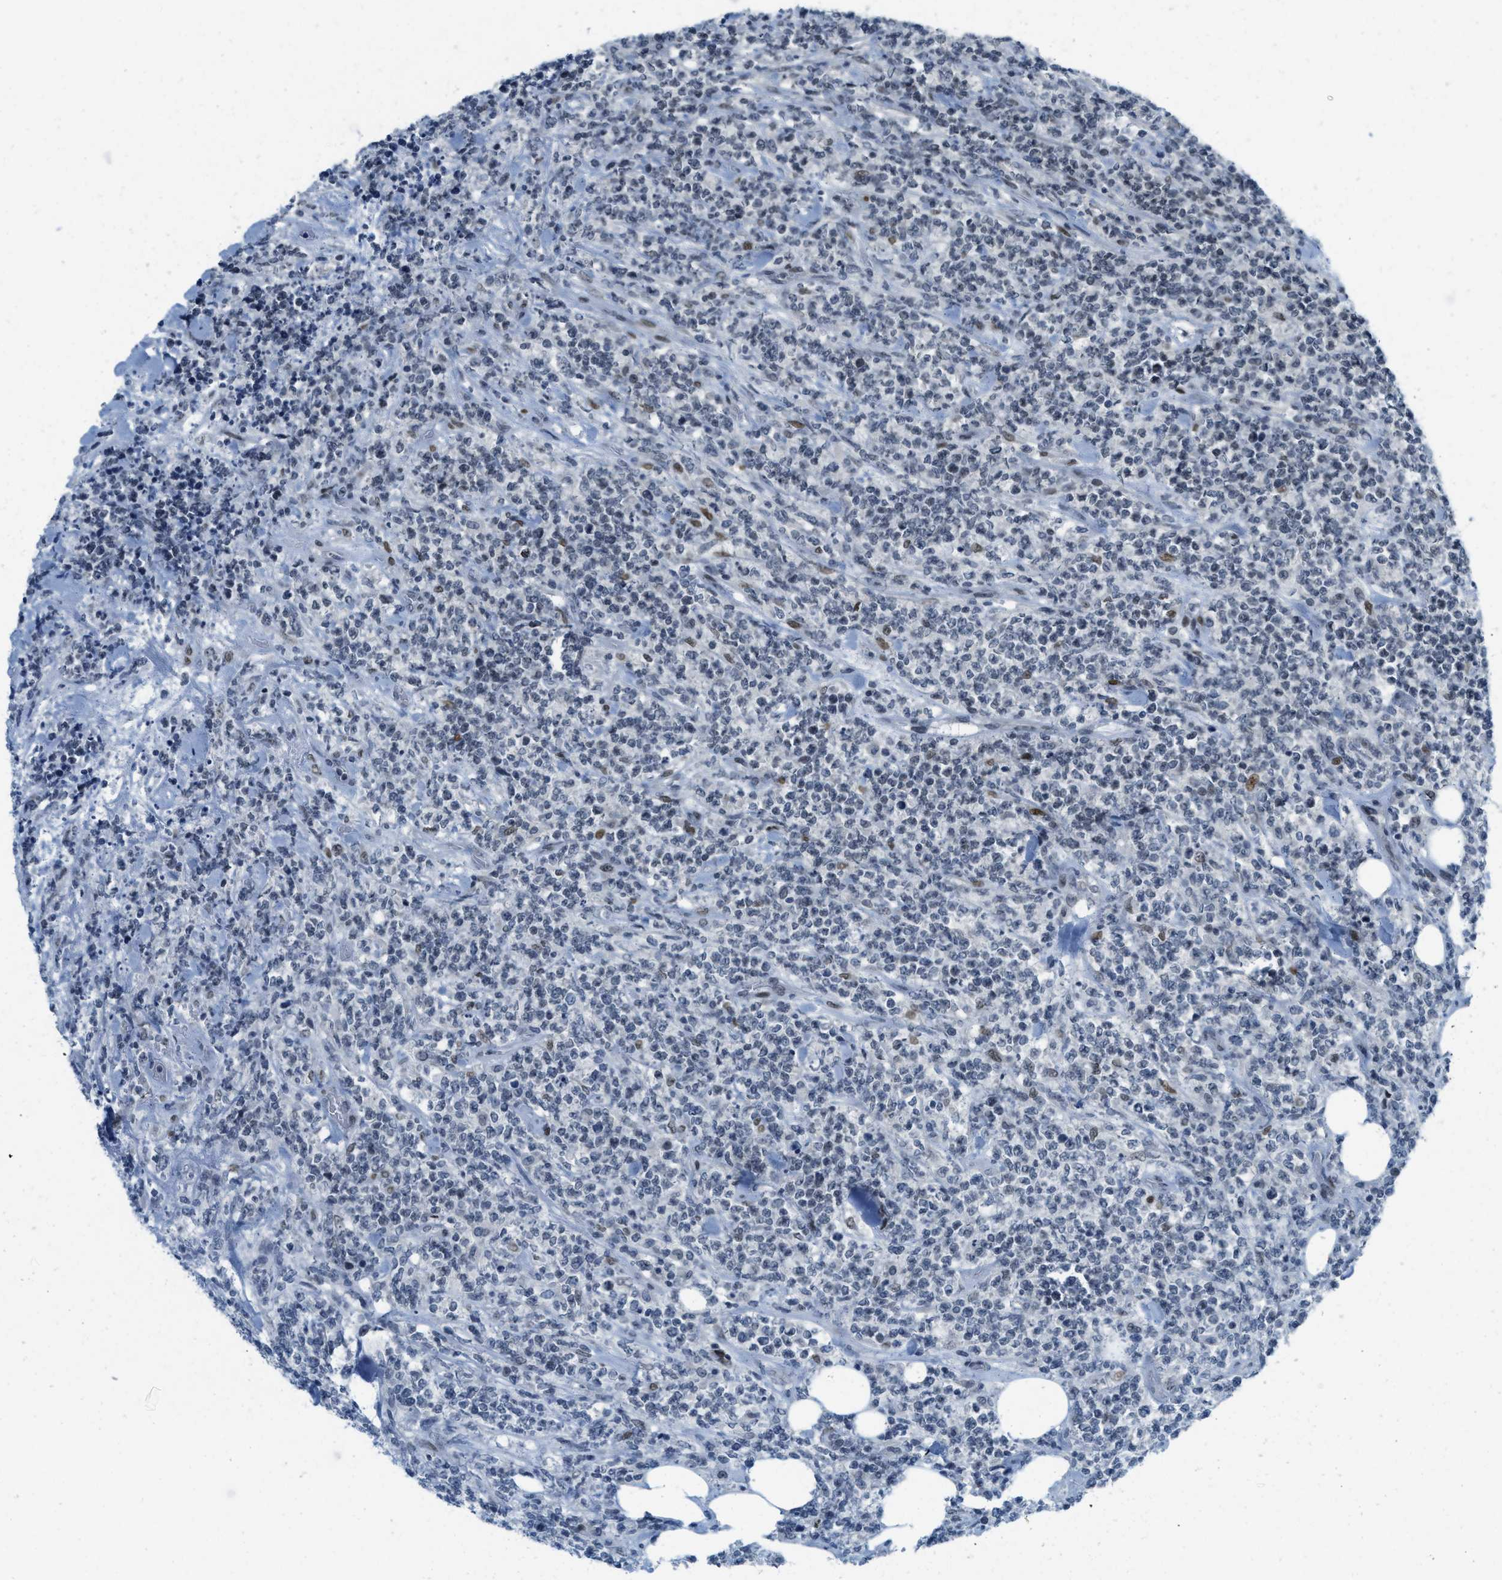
{"staining": {"intensity": "negative", "quantity": "none", "location": "none"}, "tissue": "lymphoma", "cell_type": "Tumor cells", "image_type": "cancer", "snomed": [{"axis": "morphology", "description": "Malignant lymphoma, non-Hodgkin's type, High grade"}, {"axis": "topography", "description": "Soft tissue"}], "caption": "Immunohistochemistry (IHC) histopathology image of malignant lymphoma, non-Hodgkin's type (high-grade) stained for a protein (brown), which displays no expression in tumor cells.", "gene": "PBX1", "patient": {"sex": "male", "age": 18}}